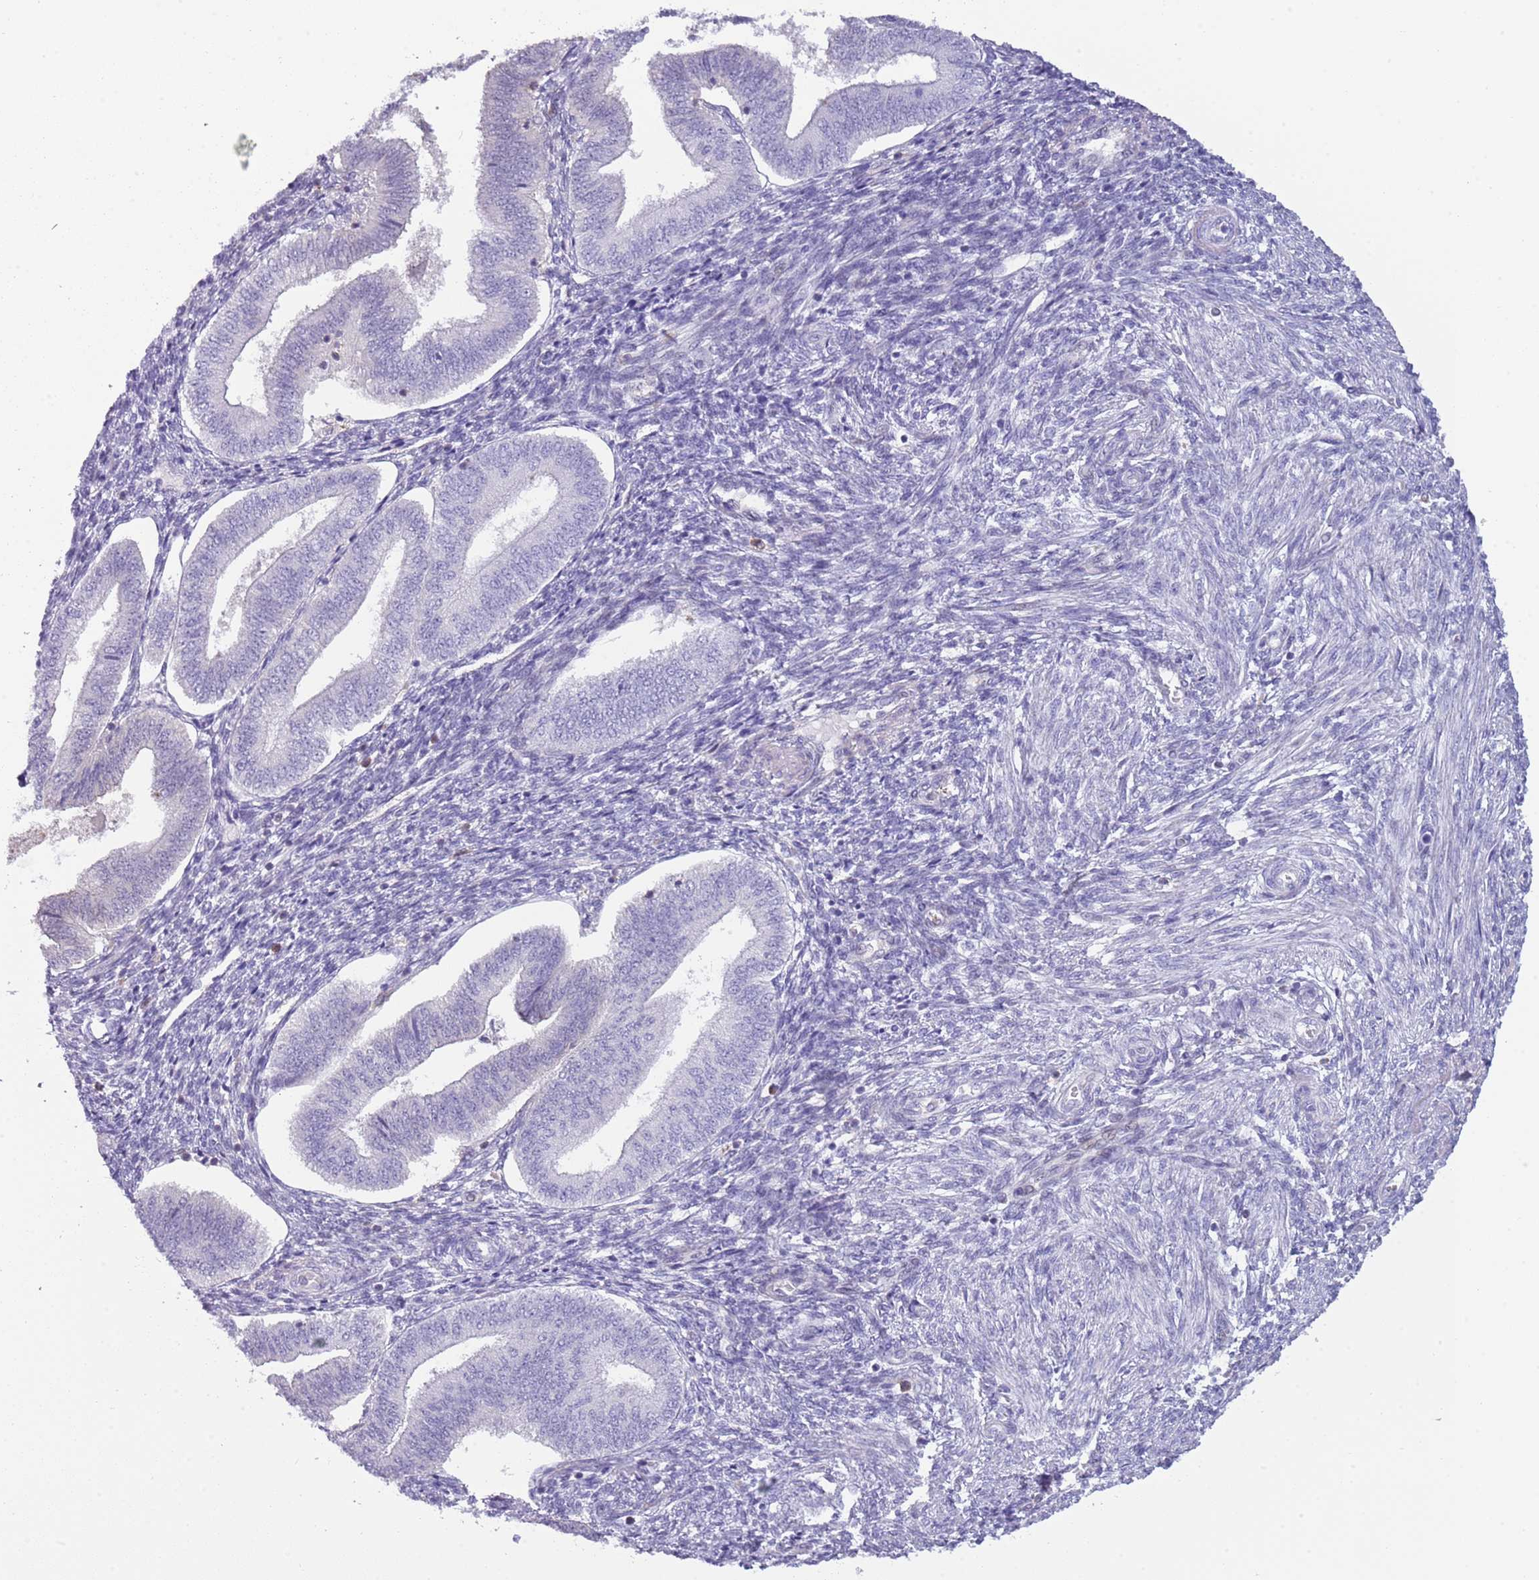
{"staining": {"intensity": "negative", "quantity": "none", "location": "none"}, "tissue": "endometrium", "cell_type": "Cells in endometrial stroma", "image_type": "normal", "snomed": [{"axis": "morphology", "description": "Normal tissue, NOS"}, {"axis": "topography", "description": "Endometrium"}], "caption": "The immunohistochemistry (IHC) photomicrograph has no significant positivity in cells in endometrial stroma of endometrium. (DAB IHC visualized using brightfield microscopy, high magnification).", "gene": "NBPF4", "patient": {"sex": "female", "age": 34}}